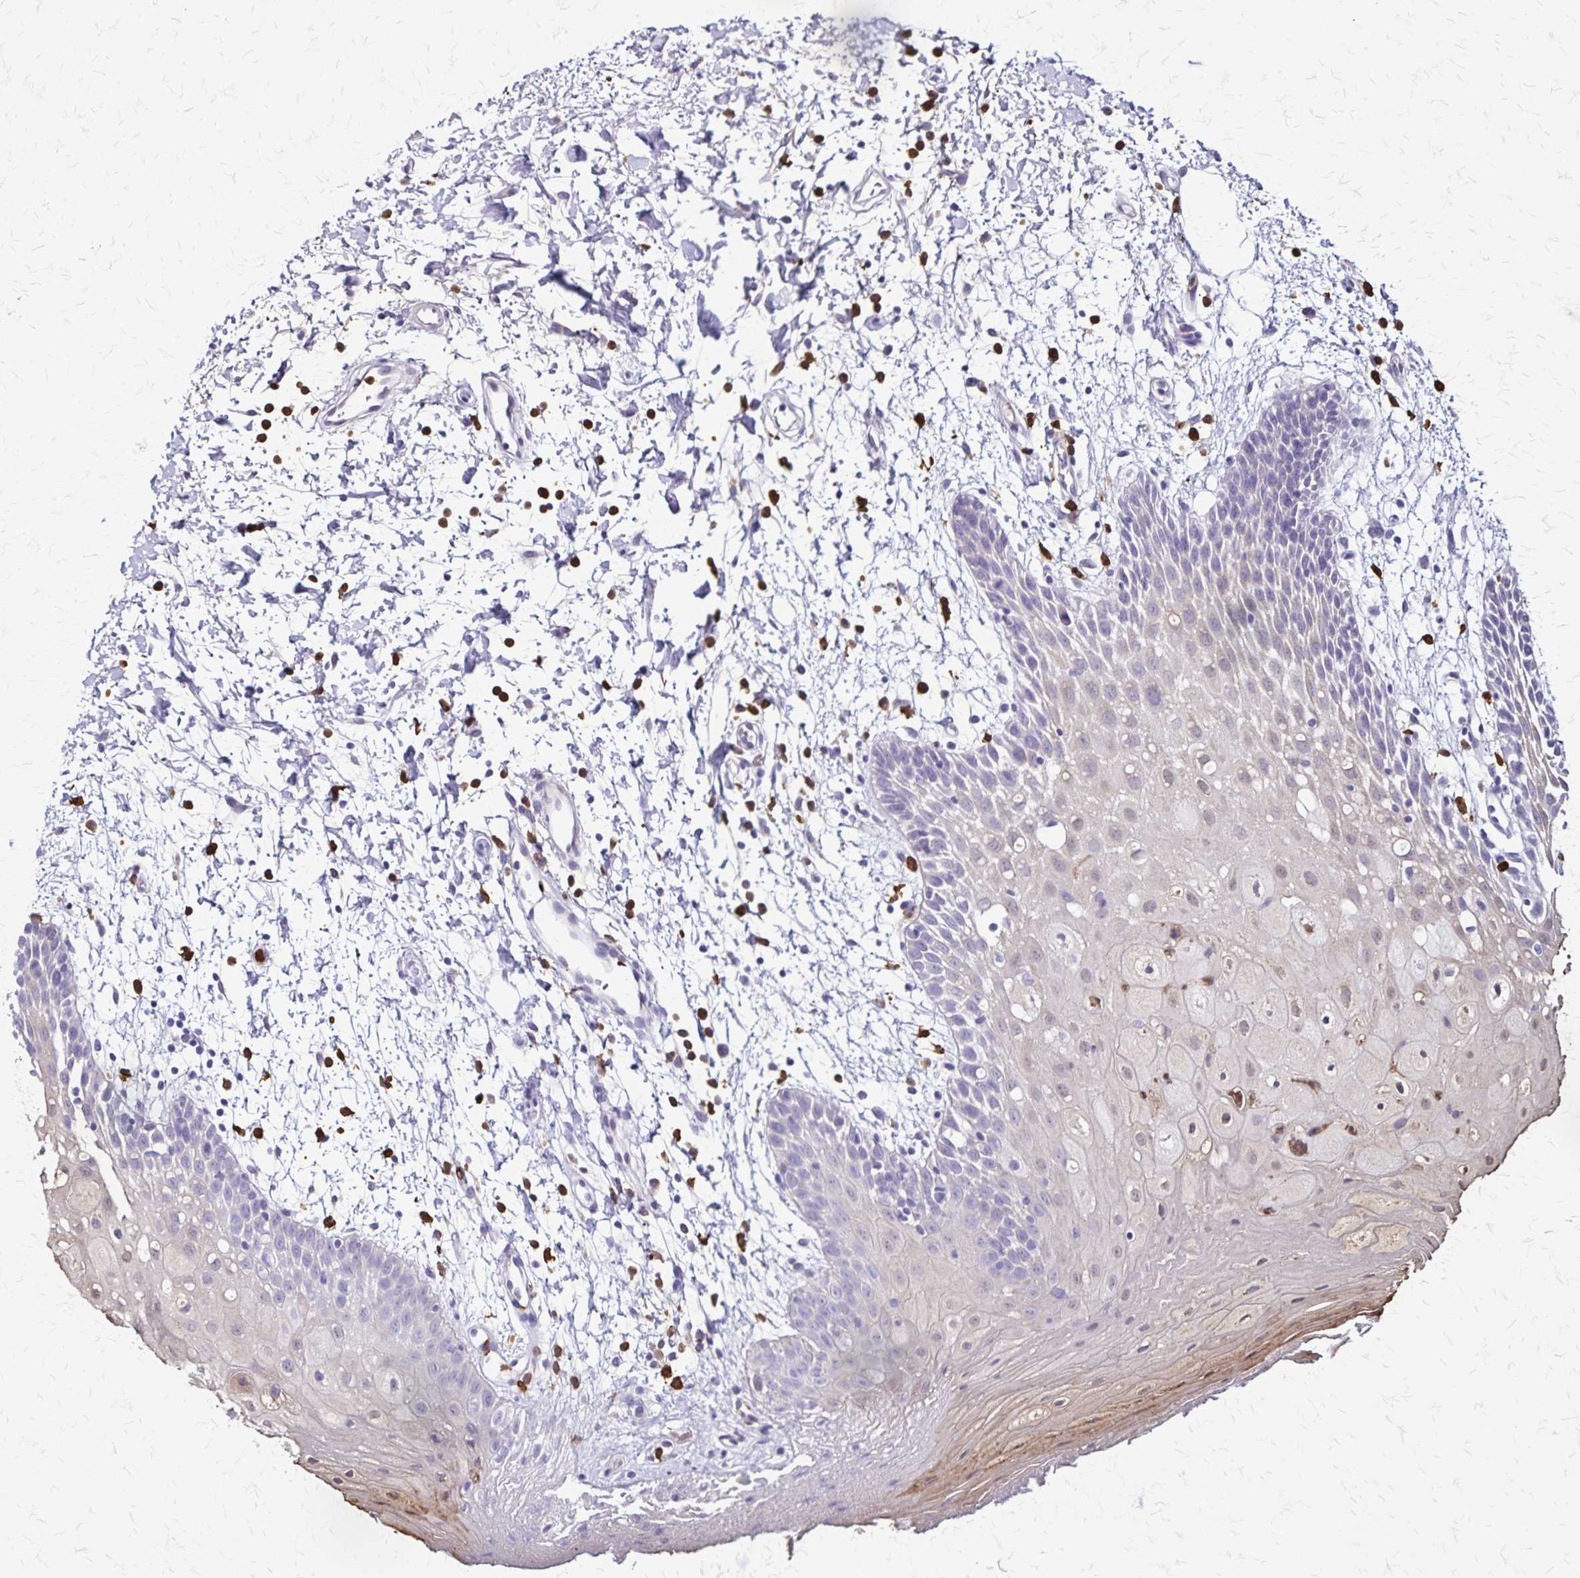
{"staining": {"intensity": "weak", "quantity": "<25%", "location": "cytoplasmic/membranous,nuclear"}, "tissue": "oral mucosa", "cell_type": "Squamous epithelial cells", "image_type": "normal", "snomed": [{"axis": "morphology", "description": "Normal tissue, NOS"}, {"axis": "morphology", "description": "Squamous cell carcinoma, NOS"}, {"axis": "topography", "description": "Oral tissue"}, {"axis": "topography", "description": "Tounge, NOS"}, {"axis": "topography", "description": "Head-Neck"}], "caption": "This is a histopathology image of immunohistochemistry staining of unremarkable oral mucosa, which shows no expression in squamous epithelial cells. (DAB (3,3'-diaminobenzidine) immunohistochemistry visualized using brightfield microscopy, high magnification).", "gene": "ULBP3", "patient": {"sex": "male", "age": 62}}